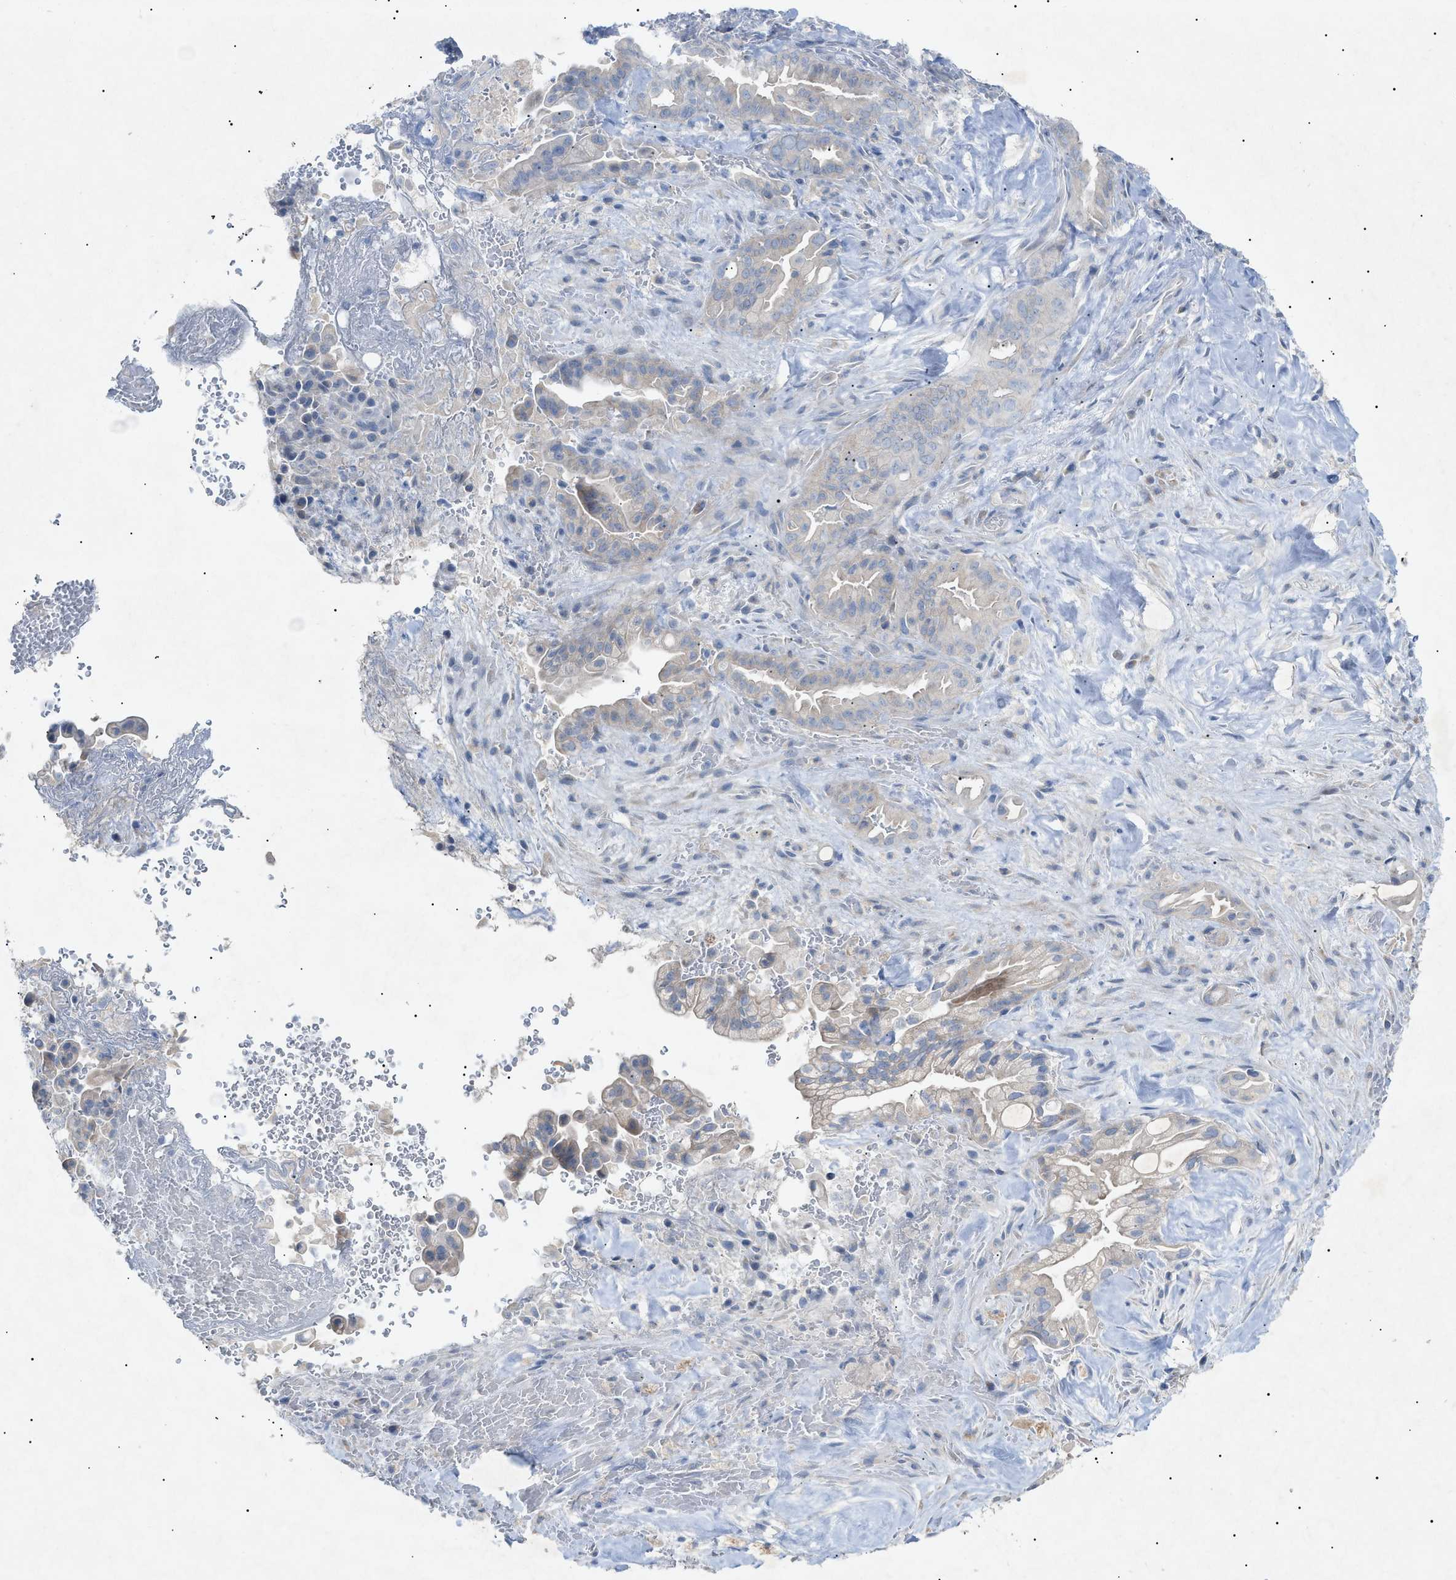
{"staining": {"intensity": "negative", "quantity": "none", "location": "none"}, "tissue": "liver cancer", "cell_type": "Tumor cells", "image_type": "cancer", "snomed": [{"axis": "morphology", "description": "Cholangiocarcinoma"}, {"axis": "topography", "description": "Liver"}], "caption": "The immunohistochemistry (IHC) photomicrograph has no significant staining in tumor cells of liver cancer tissue.", "gene": "SLC25A31", "patient": {"sex": "female", "age": 68}}